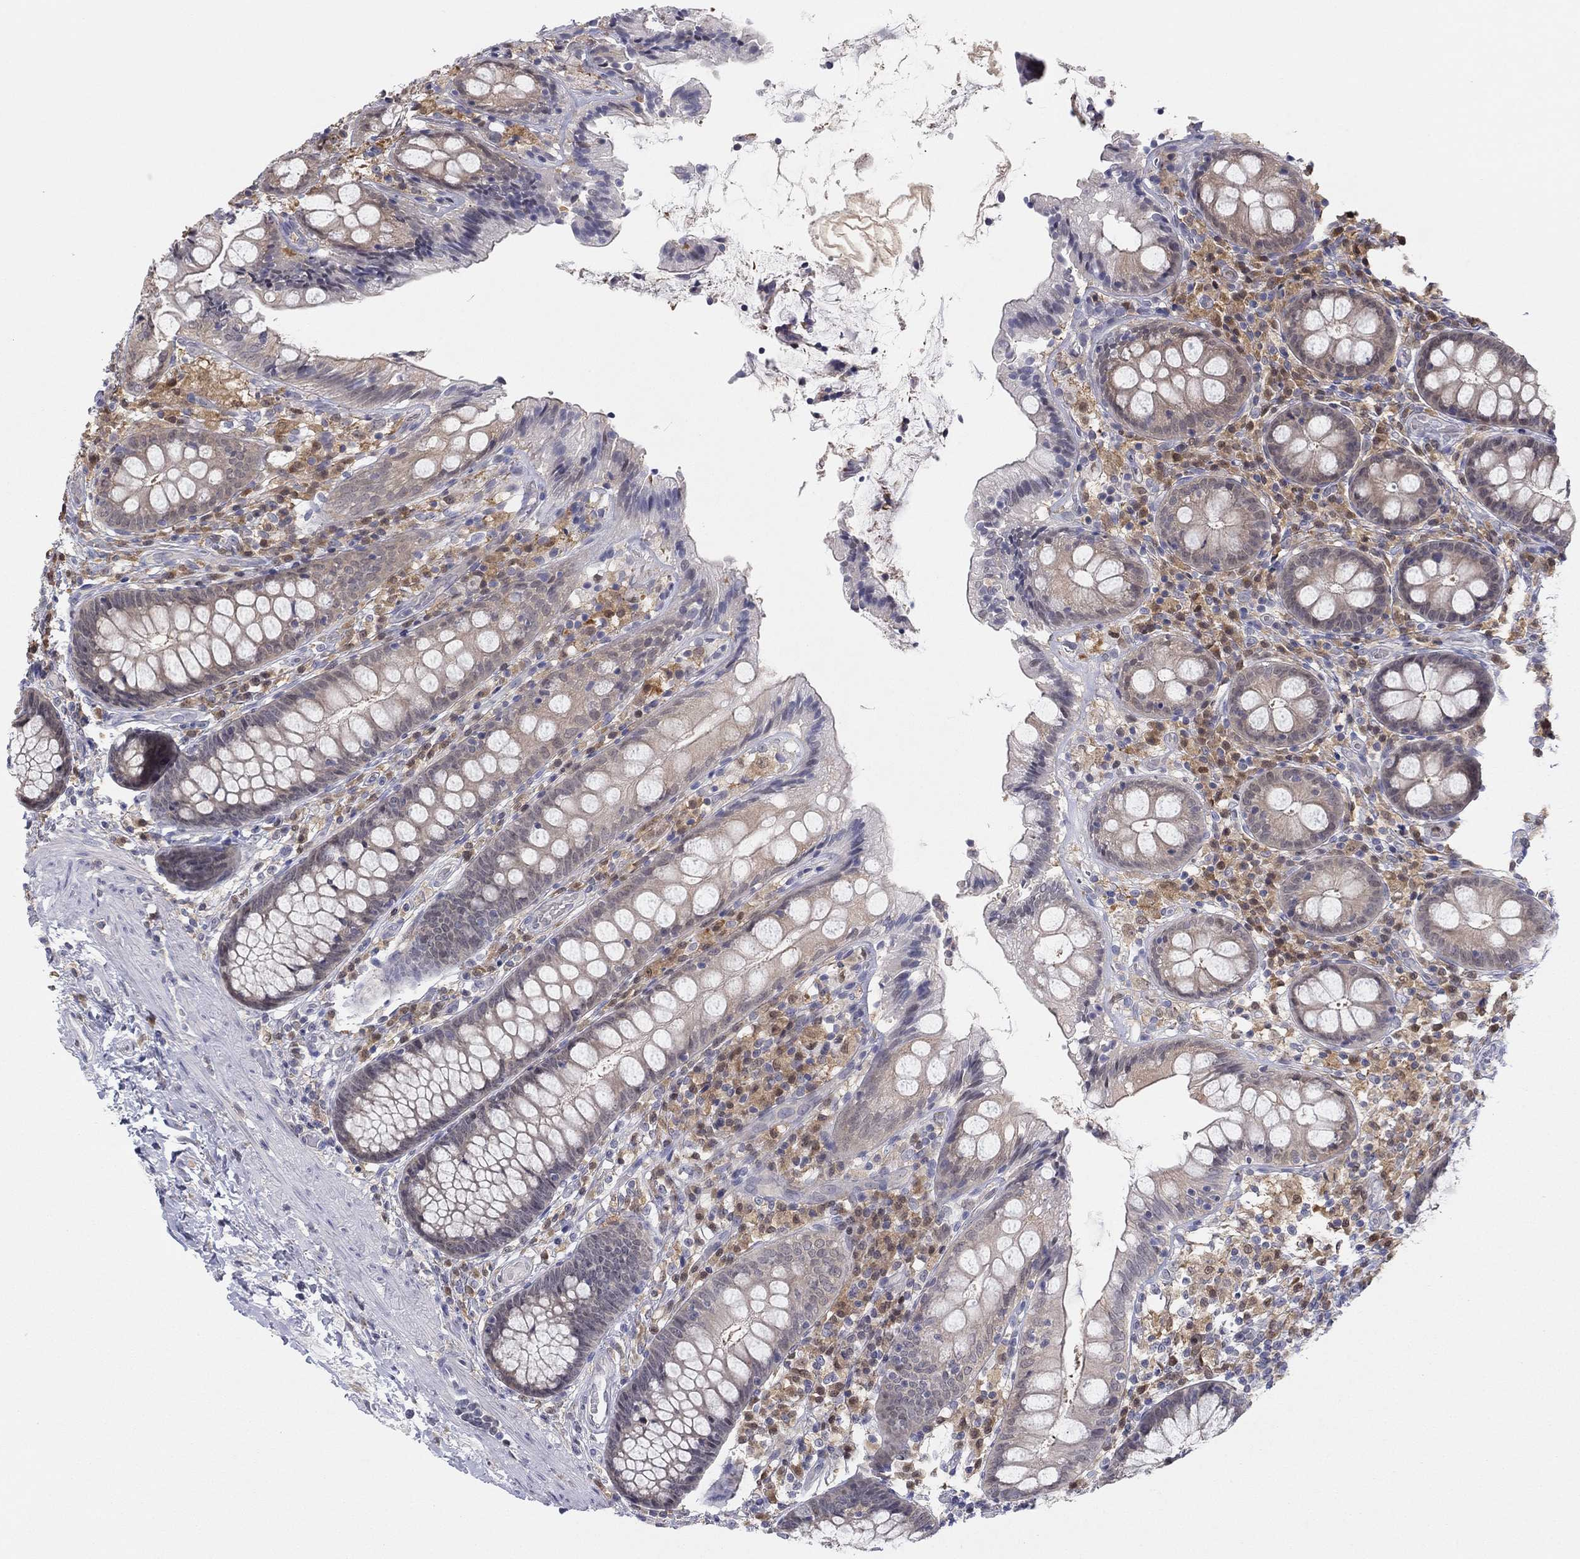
{"staining": {"intensity": "negative", "quantity": "none", "location": "none"}, "tissue": "colon", "cell_type": "Endothelial cells", "image_type": "normal", "snomed": [{"axis": "morphology", "description": "Normal tissue, NOS"}, {"axis": "topography", "description": "Colon"}], "caption": "Immunohistochemistry histopathology image of unremarkable colon stained for a protein (brown), which reveals no expression in endothelial cells.", "gene": "PDXK", "patient": {"sex": "female", "age": 86}}